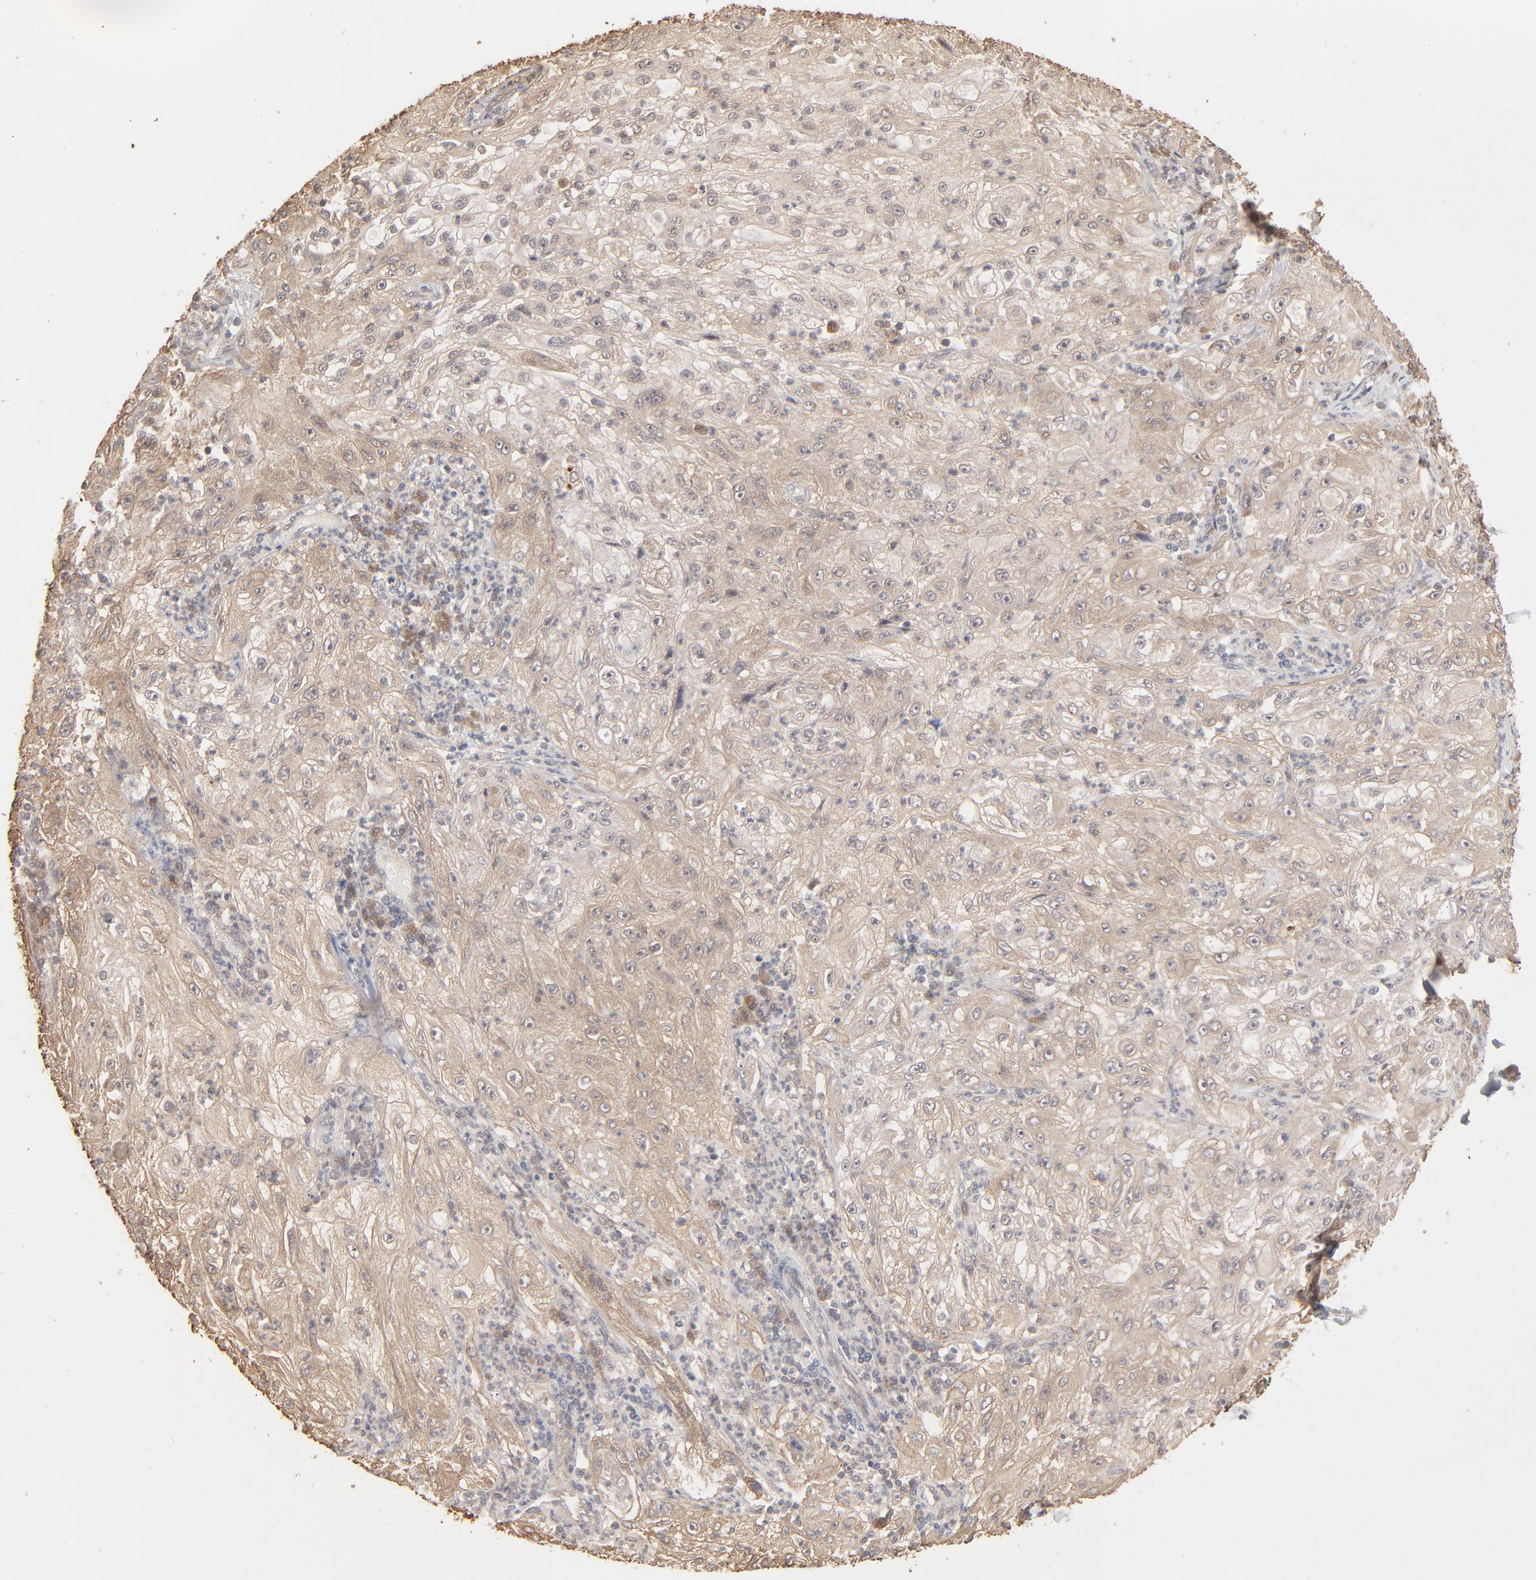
{"staining": {"intensity": "weak", "quantity": ">75%", "location": "cytoplasmic/membranous"}, "tissue": "lung cancer", "cell_type": "Tumor cells", "image_type": "cancer", "snomed": [{"axis": "morphology", "description": "Inflammation, NOS"}, {"axis": "morphology", "description": "Squamous cell carcinoma, NOS"}, {"axis": "topography", "description": "Lymph node"}, {"axis": "topography", "description": "Soft tissue"}, {"axis": "topography", "description": "Lung"}], "caption": "Immunohistochemistry image of neoplastic tissue: human lung squamous cell carcinoma stained using IHC demonstrates low levels of weak protein expression localized specifically in the cytoplasmic/membranous of tumor cells, appearing as a cytoplasmic/membranous brown color.", "gene": "SCFD1", "patient": {"sex": "male", "age": 66}}